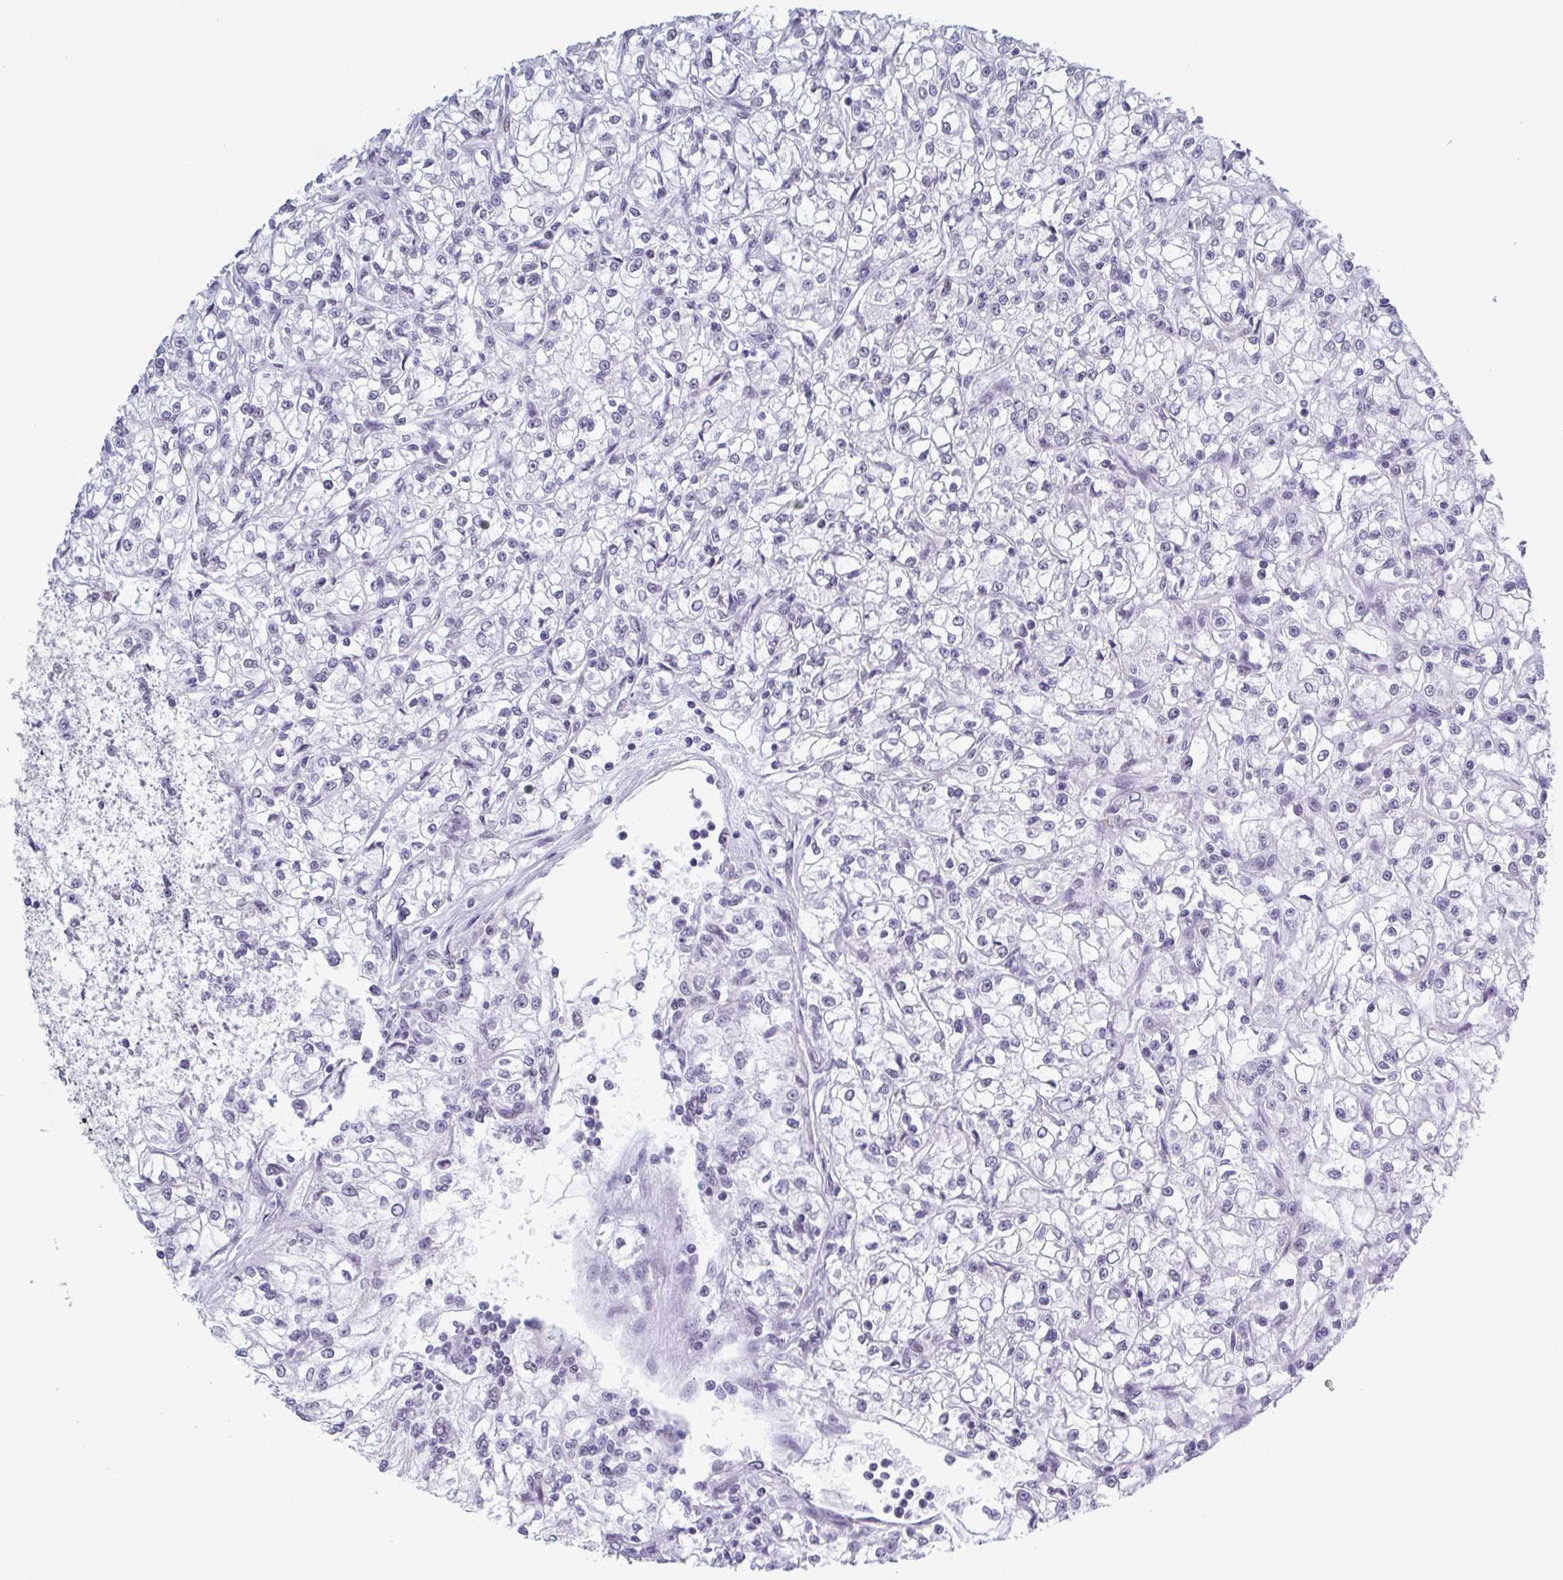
{"staining": {"intensity": "negative", "quantity": "none", "location": "none"}, "tissue": "renal cancer", "cell_type": "Tumor cells", "image_type": "cancer", "snomed": [{"axis": "morphology", "description": "Adenocarcinoma, NOS"}, {"axis": "topography", "description": "Kidney"}], "caption": "Renal cancer stained for a protein using IHC displays no positivity tumor cells.", "gene": "TMEM92", "patient": {"sex": "female", "age": 59}}